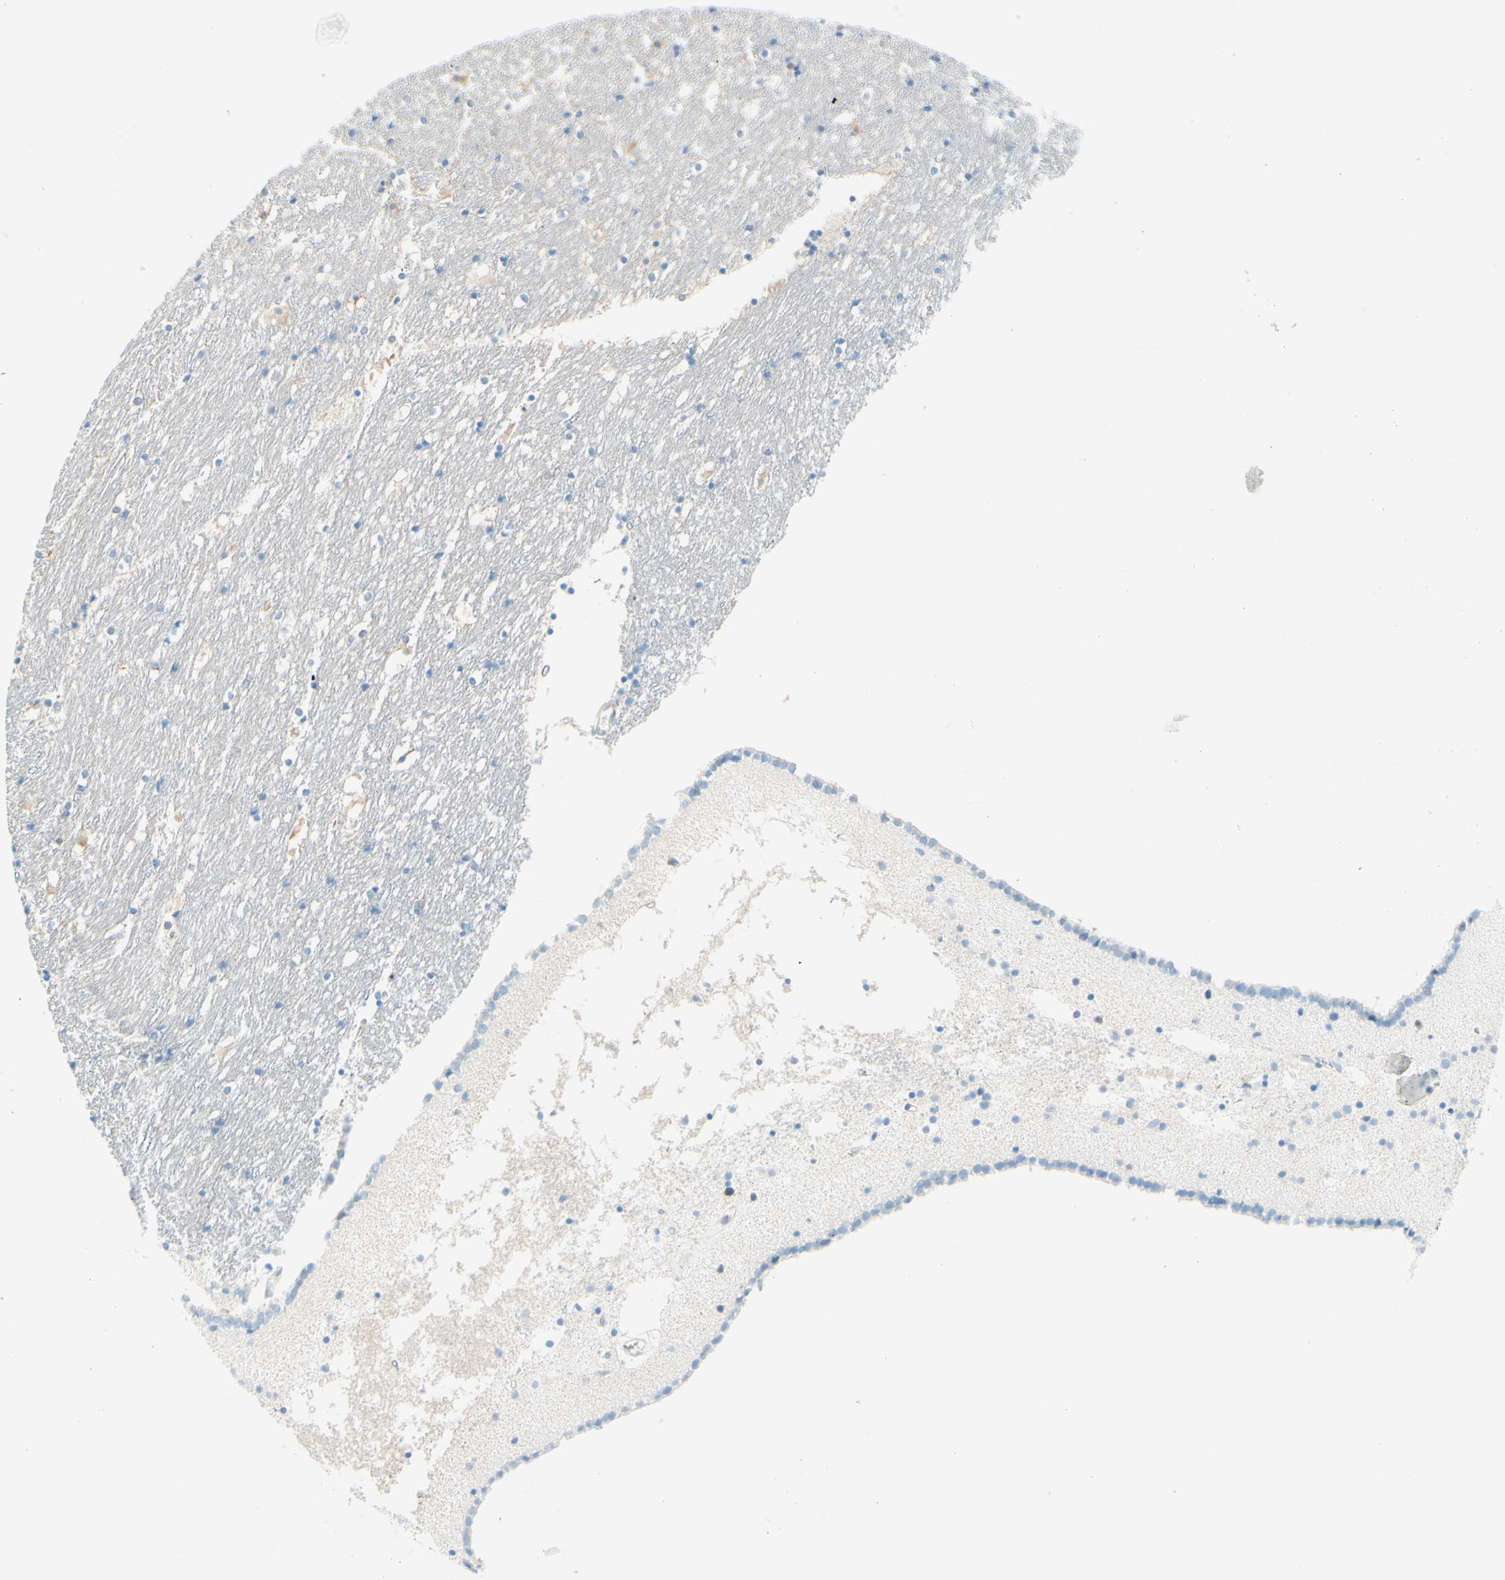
{"staining": {"intensity": "weak", "quantity": "<25%", "location": "cytoplasmic/membranous"}, "tissue": "caudate", "cell_type": "Glial cells", "image_type": "normal", "snomed": [{"axis": "morphology", "description": "Normal tissue, NOS"}, {"axis": "topography", "description": "Lateral ventricle wall"}], "caption": "Caudate stained for a protein using immunohistochemistry displays no expression glial cells.", "gene": "UPK3B", "patient": {"sex": "male", "age": 45}}